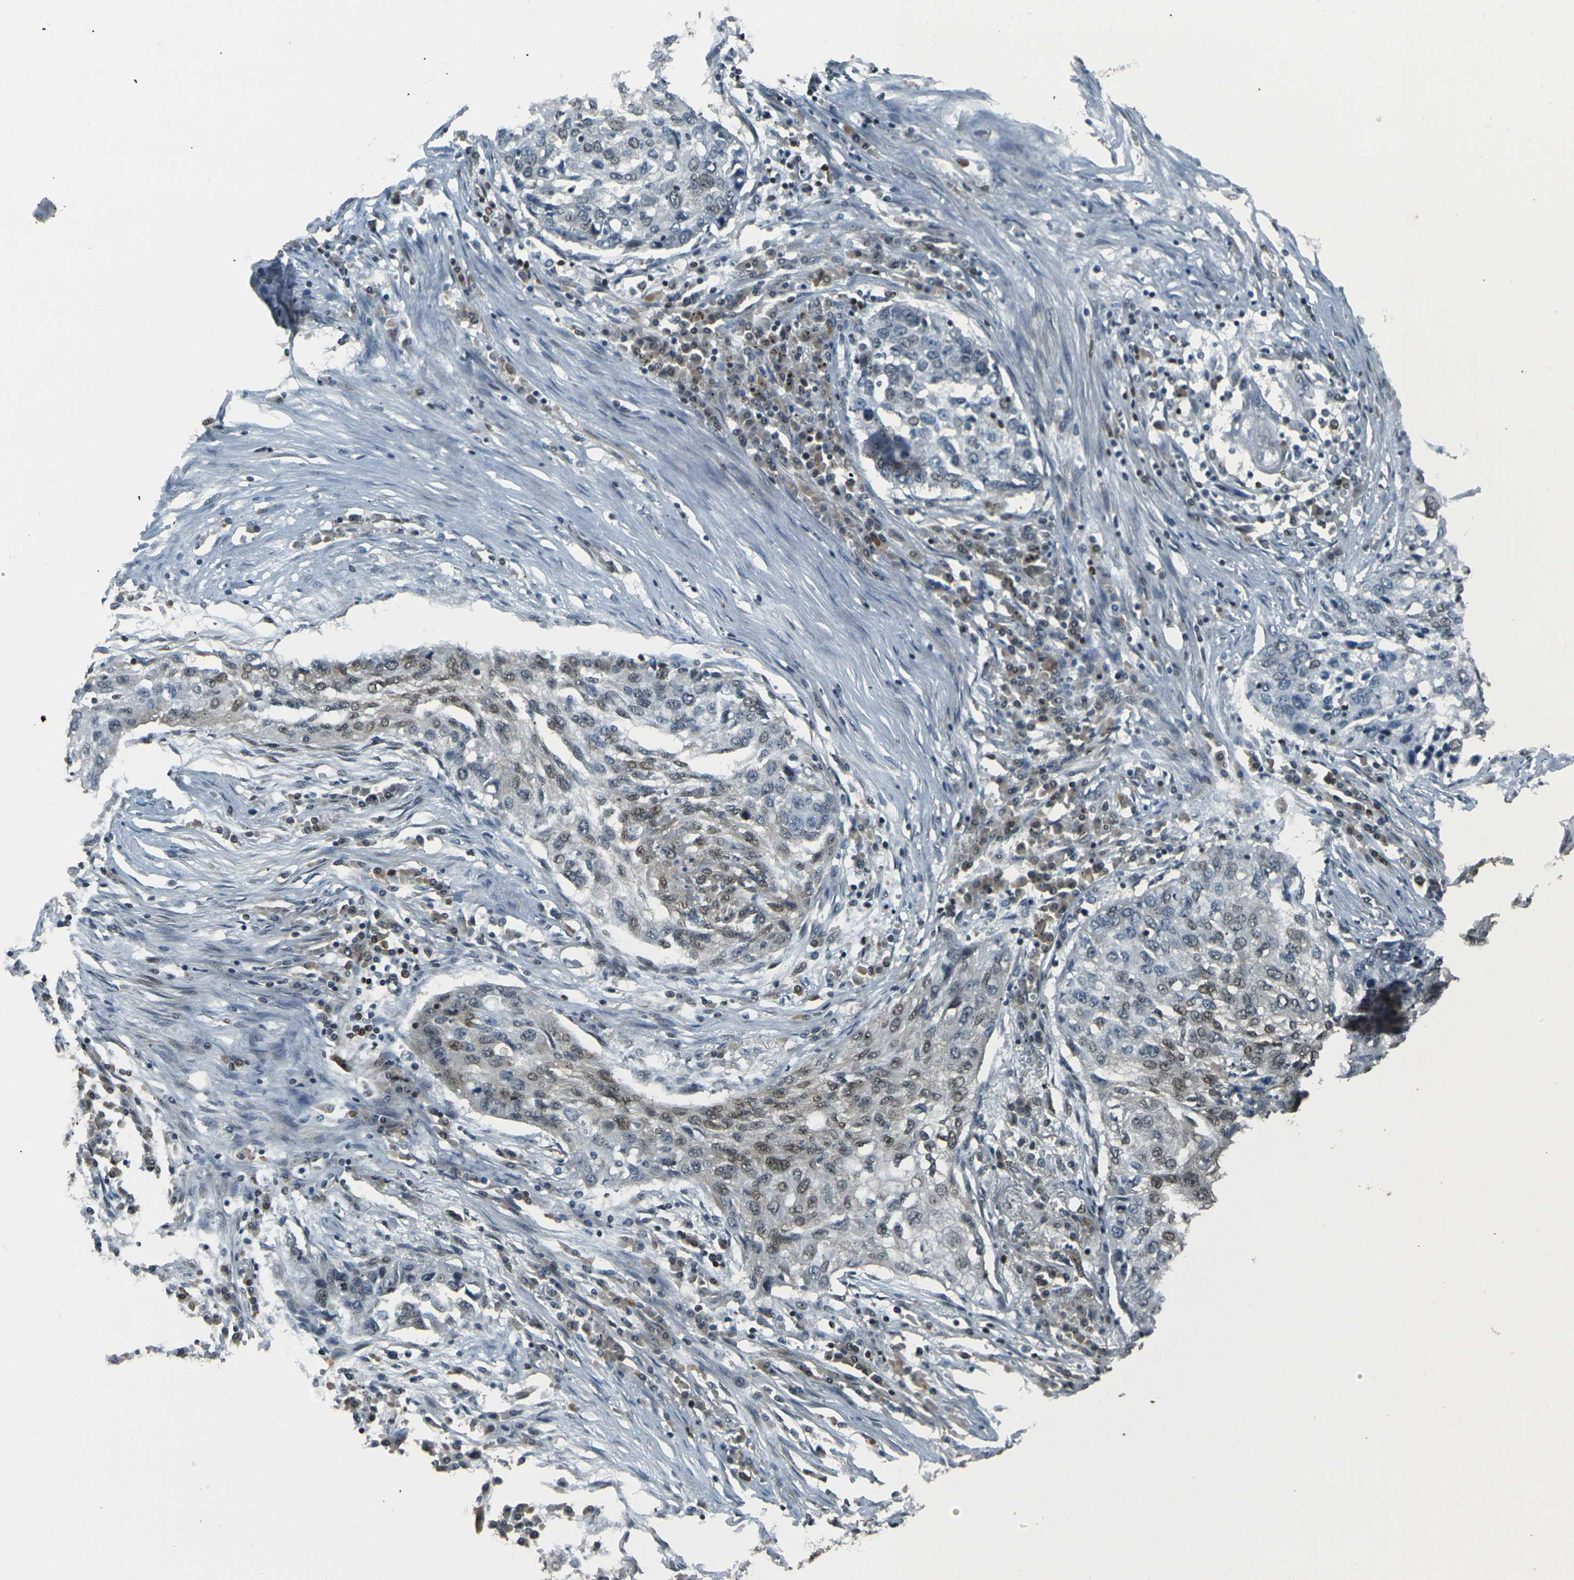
{"staining": {"intensity": "moderate", "quantity": "25%-75%", "location": "nuclear"}, "tissue": "lung cancer", "cell_type": "Tumor cells", "image_type": "cancer", "snomed": [{"axis": "morphology", "description": "Squamous cell carcinoma, NOS"}, {"axis": "topography", "description": "Lung"}], "caption": "Protein positivity by IHC displays moderate nuclear positivity in about 25%-75% of tumor cells in squamous cell carcinoma (lung). The staining was performed using DAB, with brown indicating positive protein expression. Nuclei are stained blue with hematoxylin.", "gene": "NHEJ1", "patient": {"sex": "female", "age": 63}}